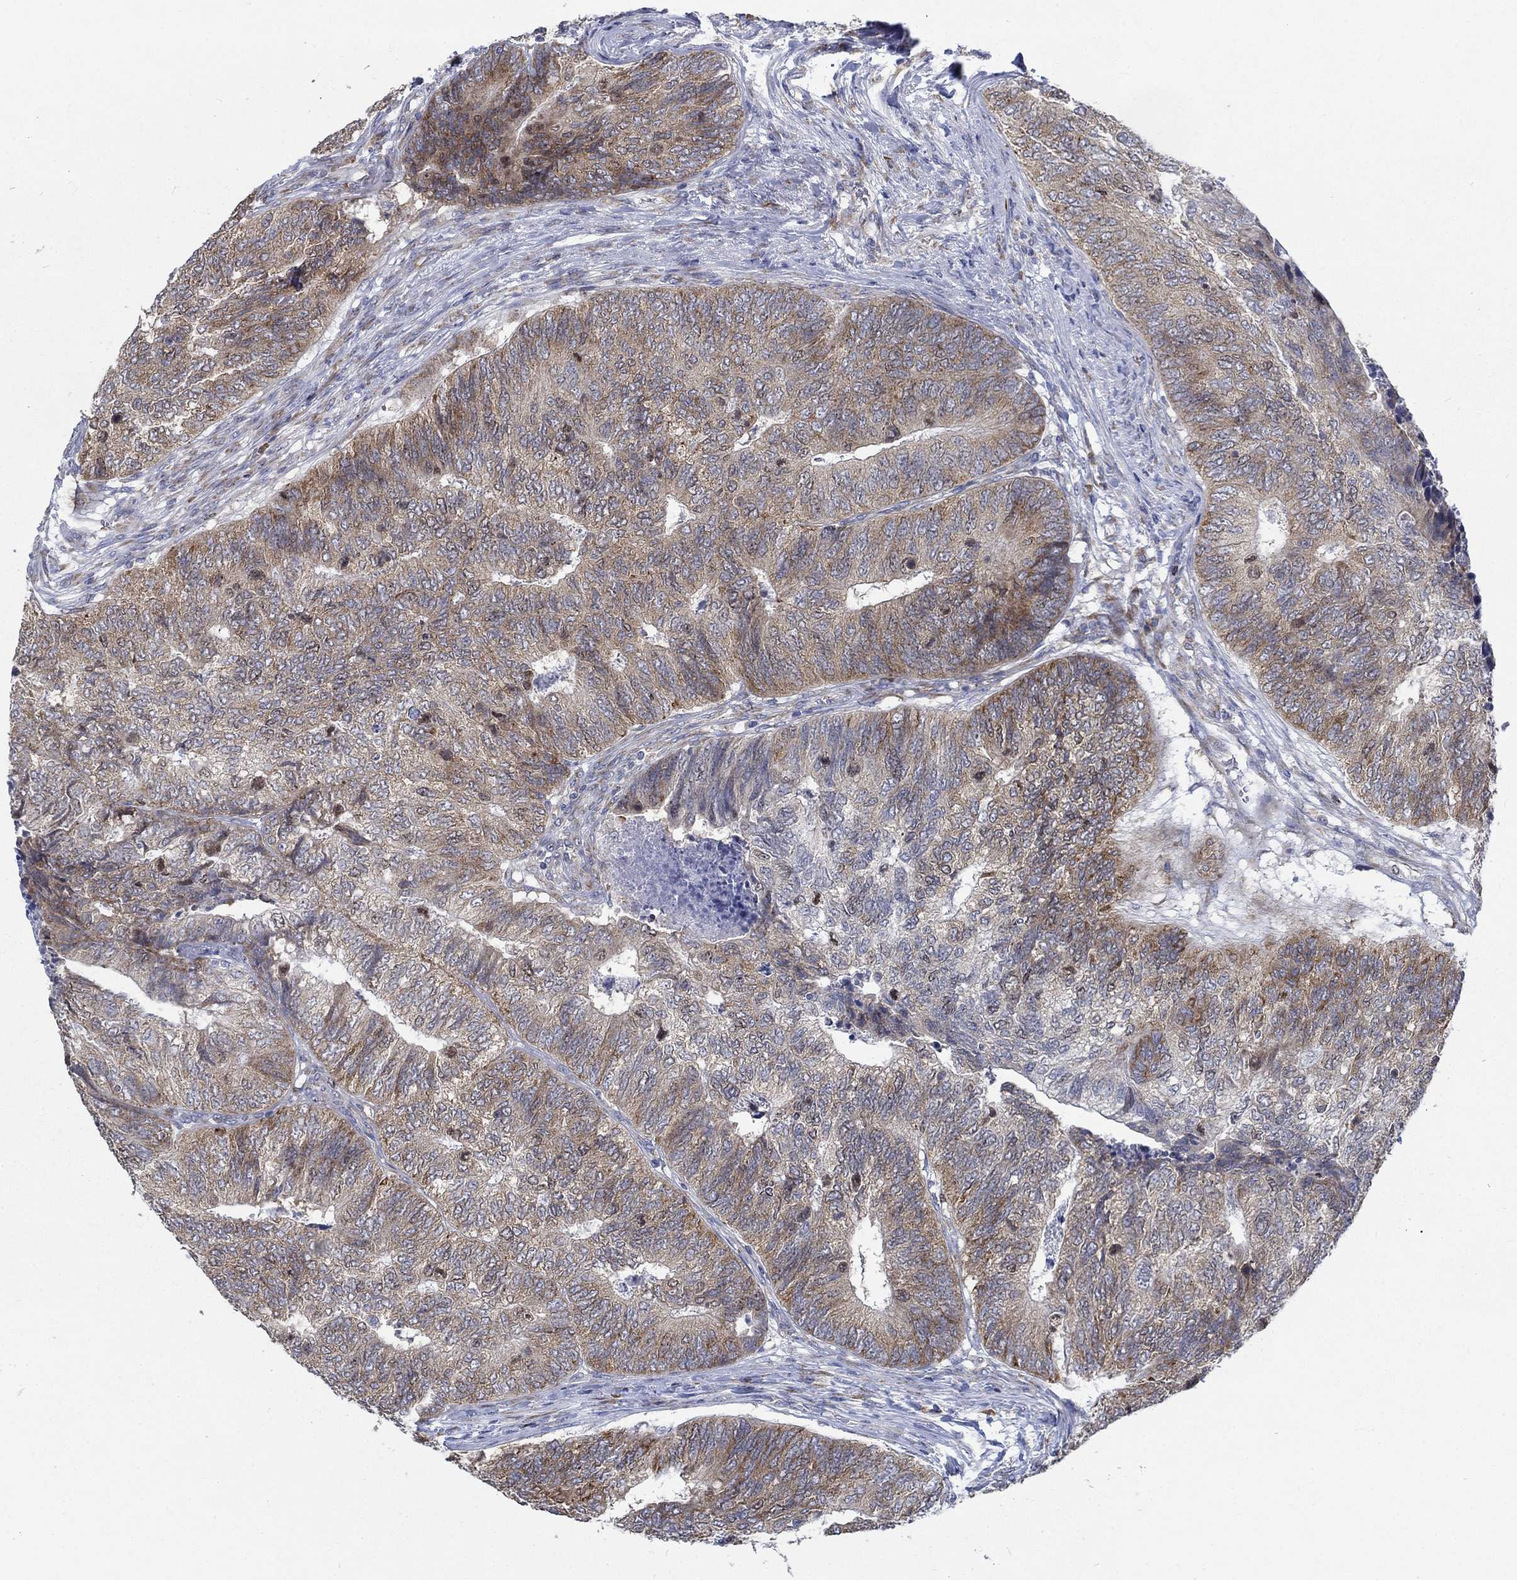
{"staining": {"intensity": "weak", "quantity": ">75%", "location": "cytoplasmic/membranous"}, "tissue": "colorectal cancer", "cell_type": "Tumor cells", "image_type": "cancer", "snomed": [{"axis": "morphology", "description": "Adenocarcinoma, NOS"}, {"axis": "topography", "description": "Colon"}], "caption": "Immunohistochemistry photomicrograph of colorectal cancer (adenocarcinoma) stained for a protein (brown), which shows low levels of weak cytoplasmic/membranous staining in approximately >75% of tumor cells.", "gene": "MMP24", "patient": {"sex": "female", "age": 67}}